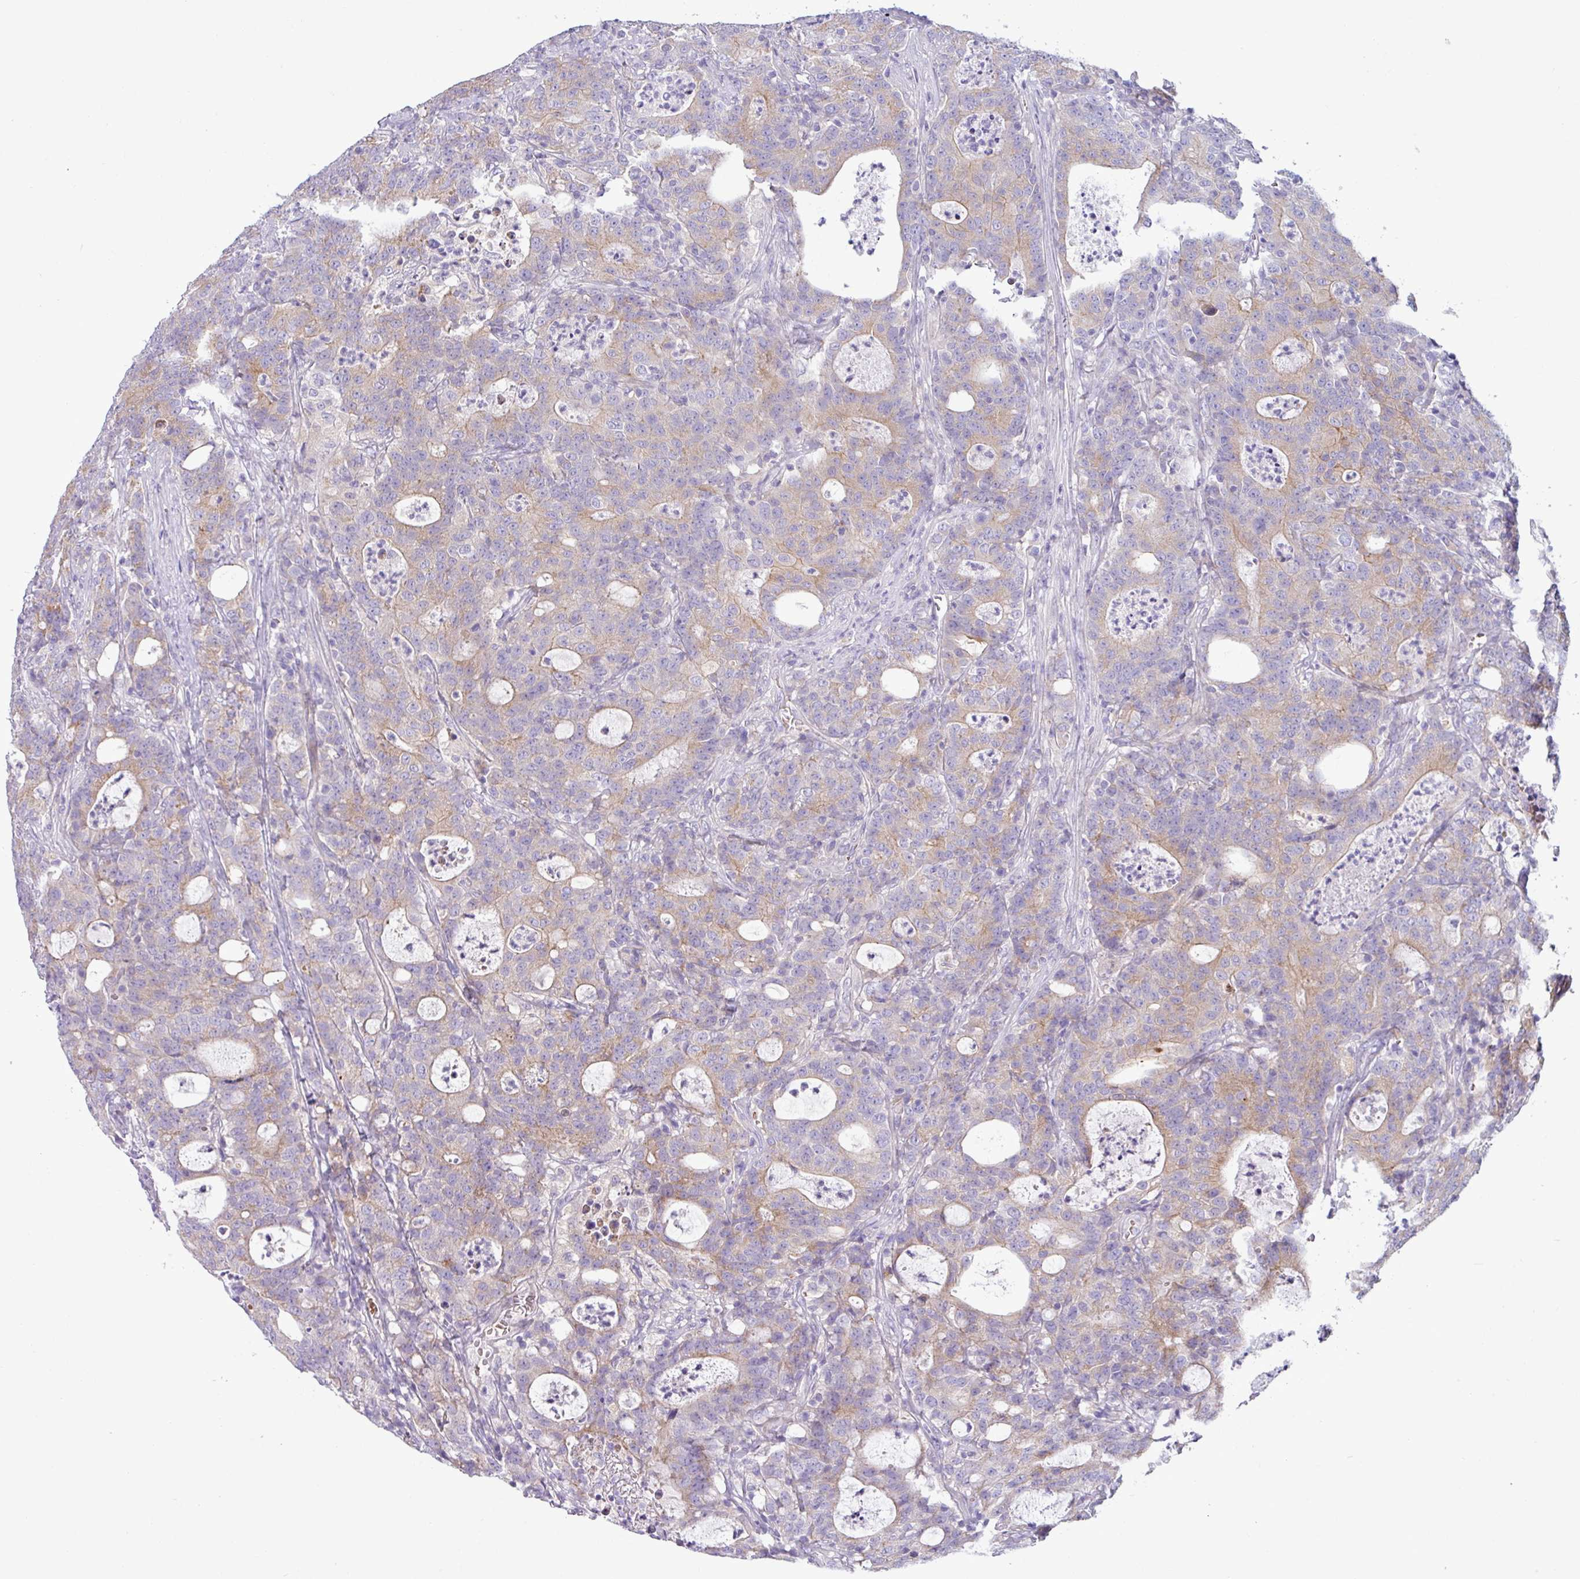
{"staining": {"intensity": "weak", "quantity": "25%-75%", "location": "cytoplasmic/membranous"}, "tissue": "colorectal cancer", "cell_type": "Tumor cells", "image_type": "cancer", "snomed": [{"axis": "morphology", "description": "Adenocarcinoma, NOS"}, {"axis": "topography", "description": "Colon"}], "caption": "Colorectal cancer (adenocarcinoma) stained with a brown dye shows weak cytoplasmic/membranous positive positivity in about 25%-75% of tumor cells.", "gene": "ACAP3", "patient": {"sex": "male", "age": 83}}